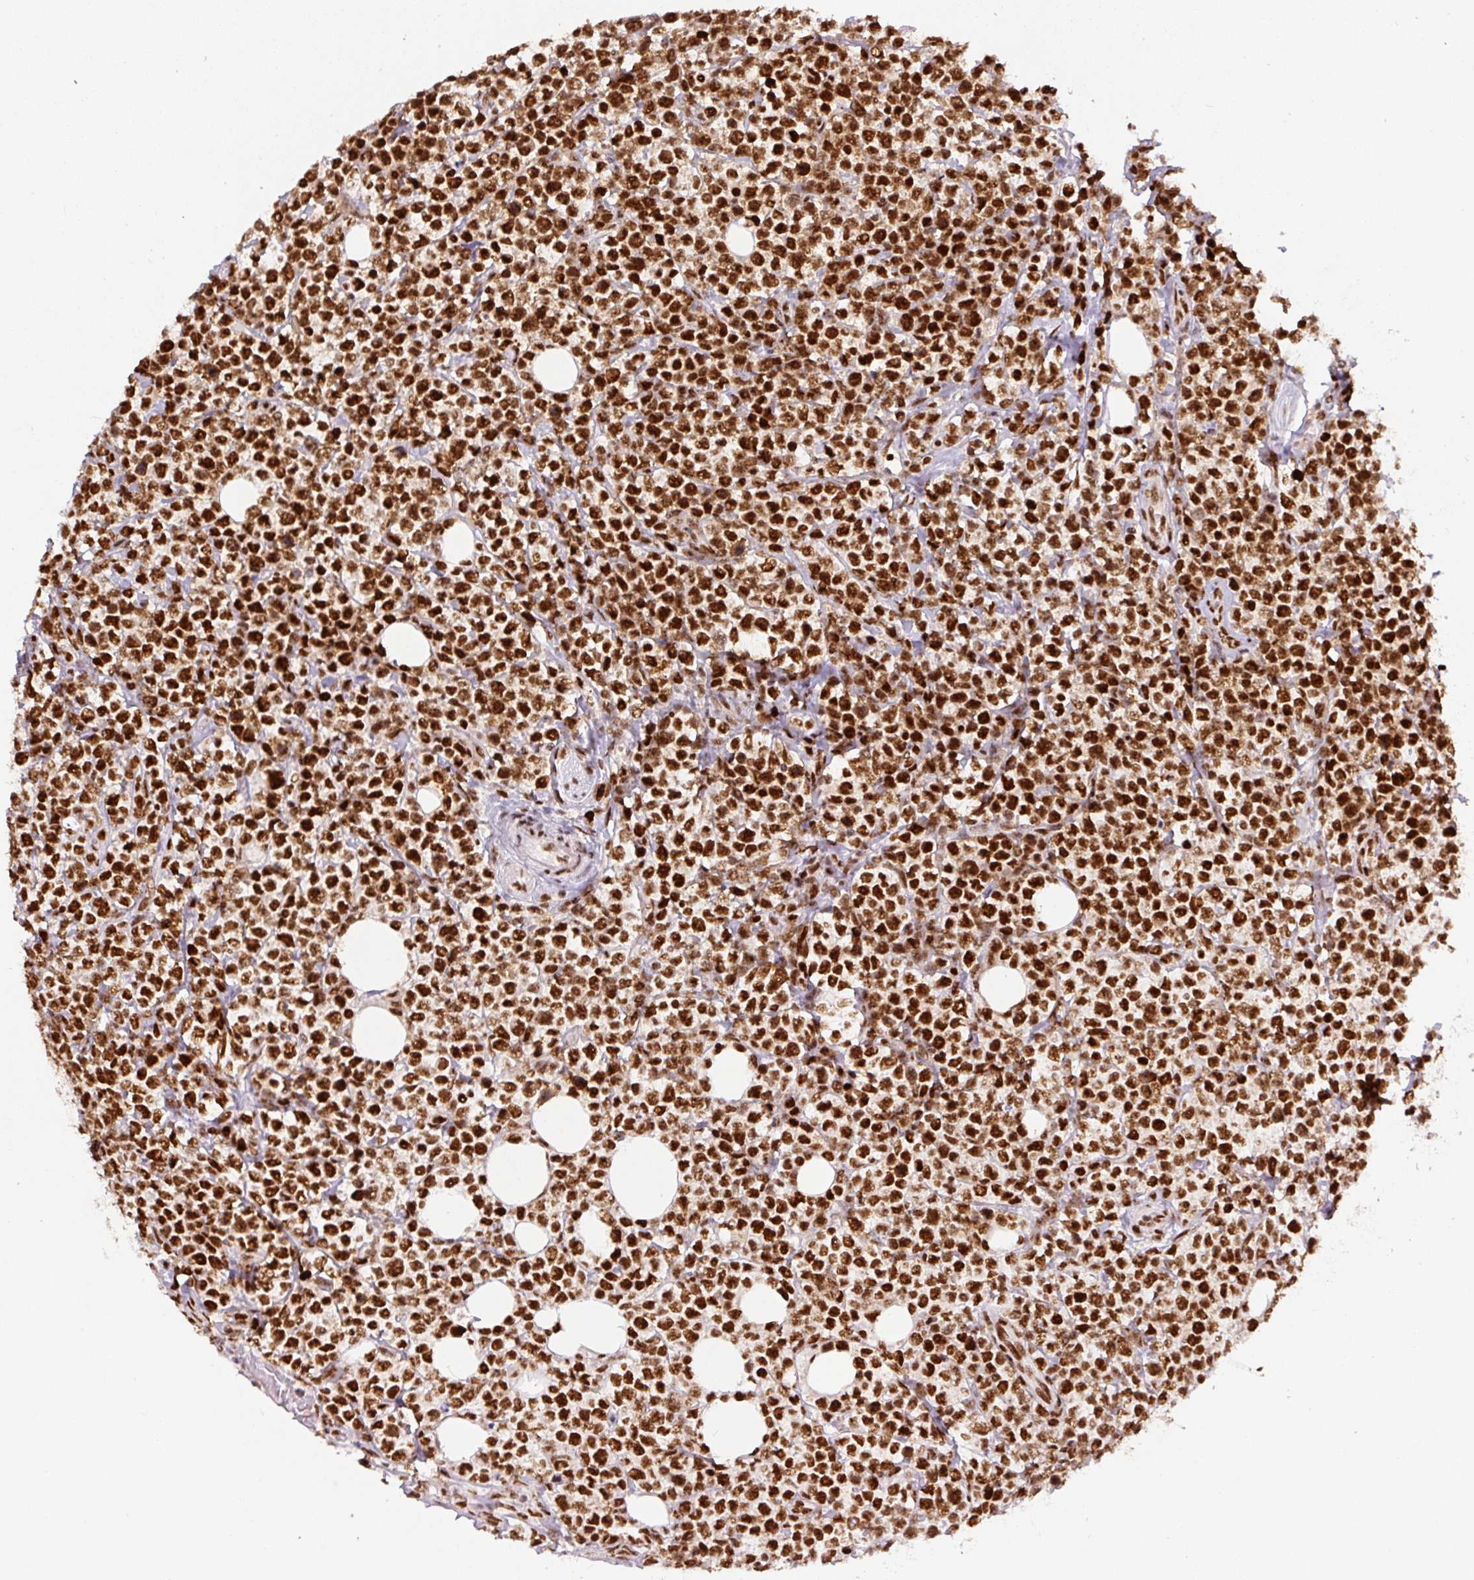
{"staining": {"intensity": "strong", "quantity": ">75%", "location": "nuclear"}, "tissue": "lymphoma", "cell_type": "Tumor cells", "image_type": "cancer", "snomed": [{"axis": "morphology", "description": "Malignant lymphoma, non-Hodgkin's type, Low grade"}, {"axis": "topography", "description": "Lymph node"}], "caption": "A brown stain shows strong nuclear staining of a protein in lymphoma tumor cells. Nuclei are stained in blue.", "gene": "FUS", "patient": {"sex": "male", "age": 60}}